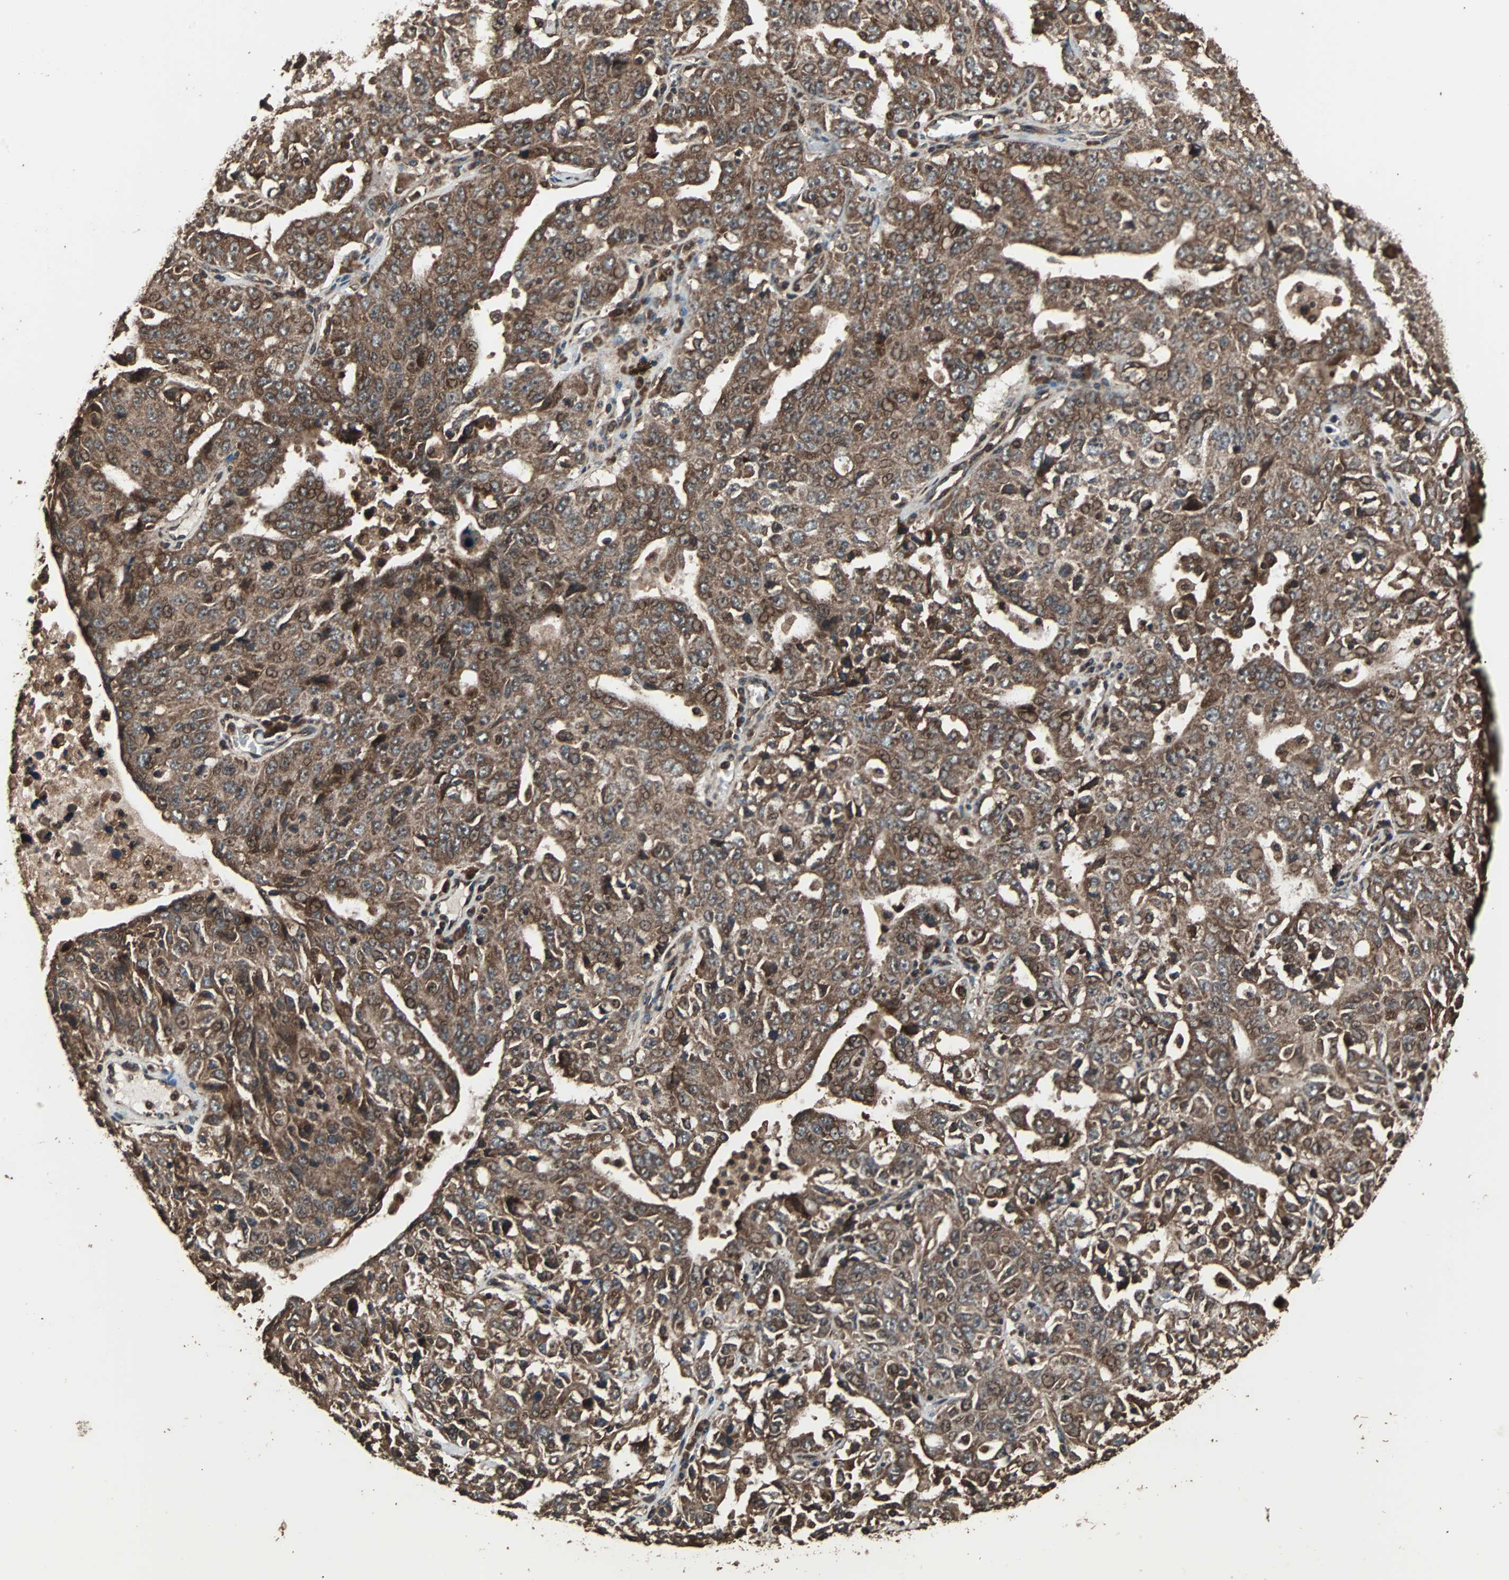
{"staining": {"intensity": "moderate", "quantity": ">75%", "location": "cytoplasmic/membranous"}, "tissue": "ovarian cancer", "cell_type": "Tumor cells", "image_type": "cancer", "snomed": [{"axis": "morphology", "description": "Carcinoma, endometroid"}, {"axis": "topography", "description": "Ovary"}], "caption": "A photomicrograph of ovarian cancer stained for a protein displays moderate cytoplasmic/membranous brown staining in tumor cells. Using DAB (brown) and hematoxylin (blue) stains, captured at high magnification using brightfield microscopy.", "gene": "LAMTOR5", "patient": {"sex": "female", "age": 62}}